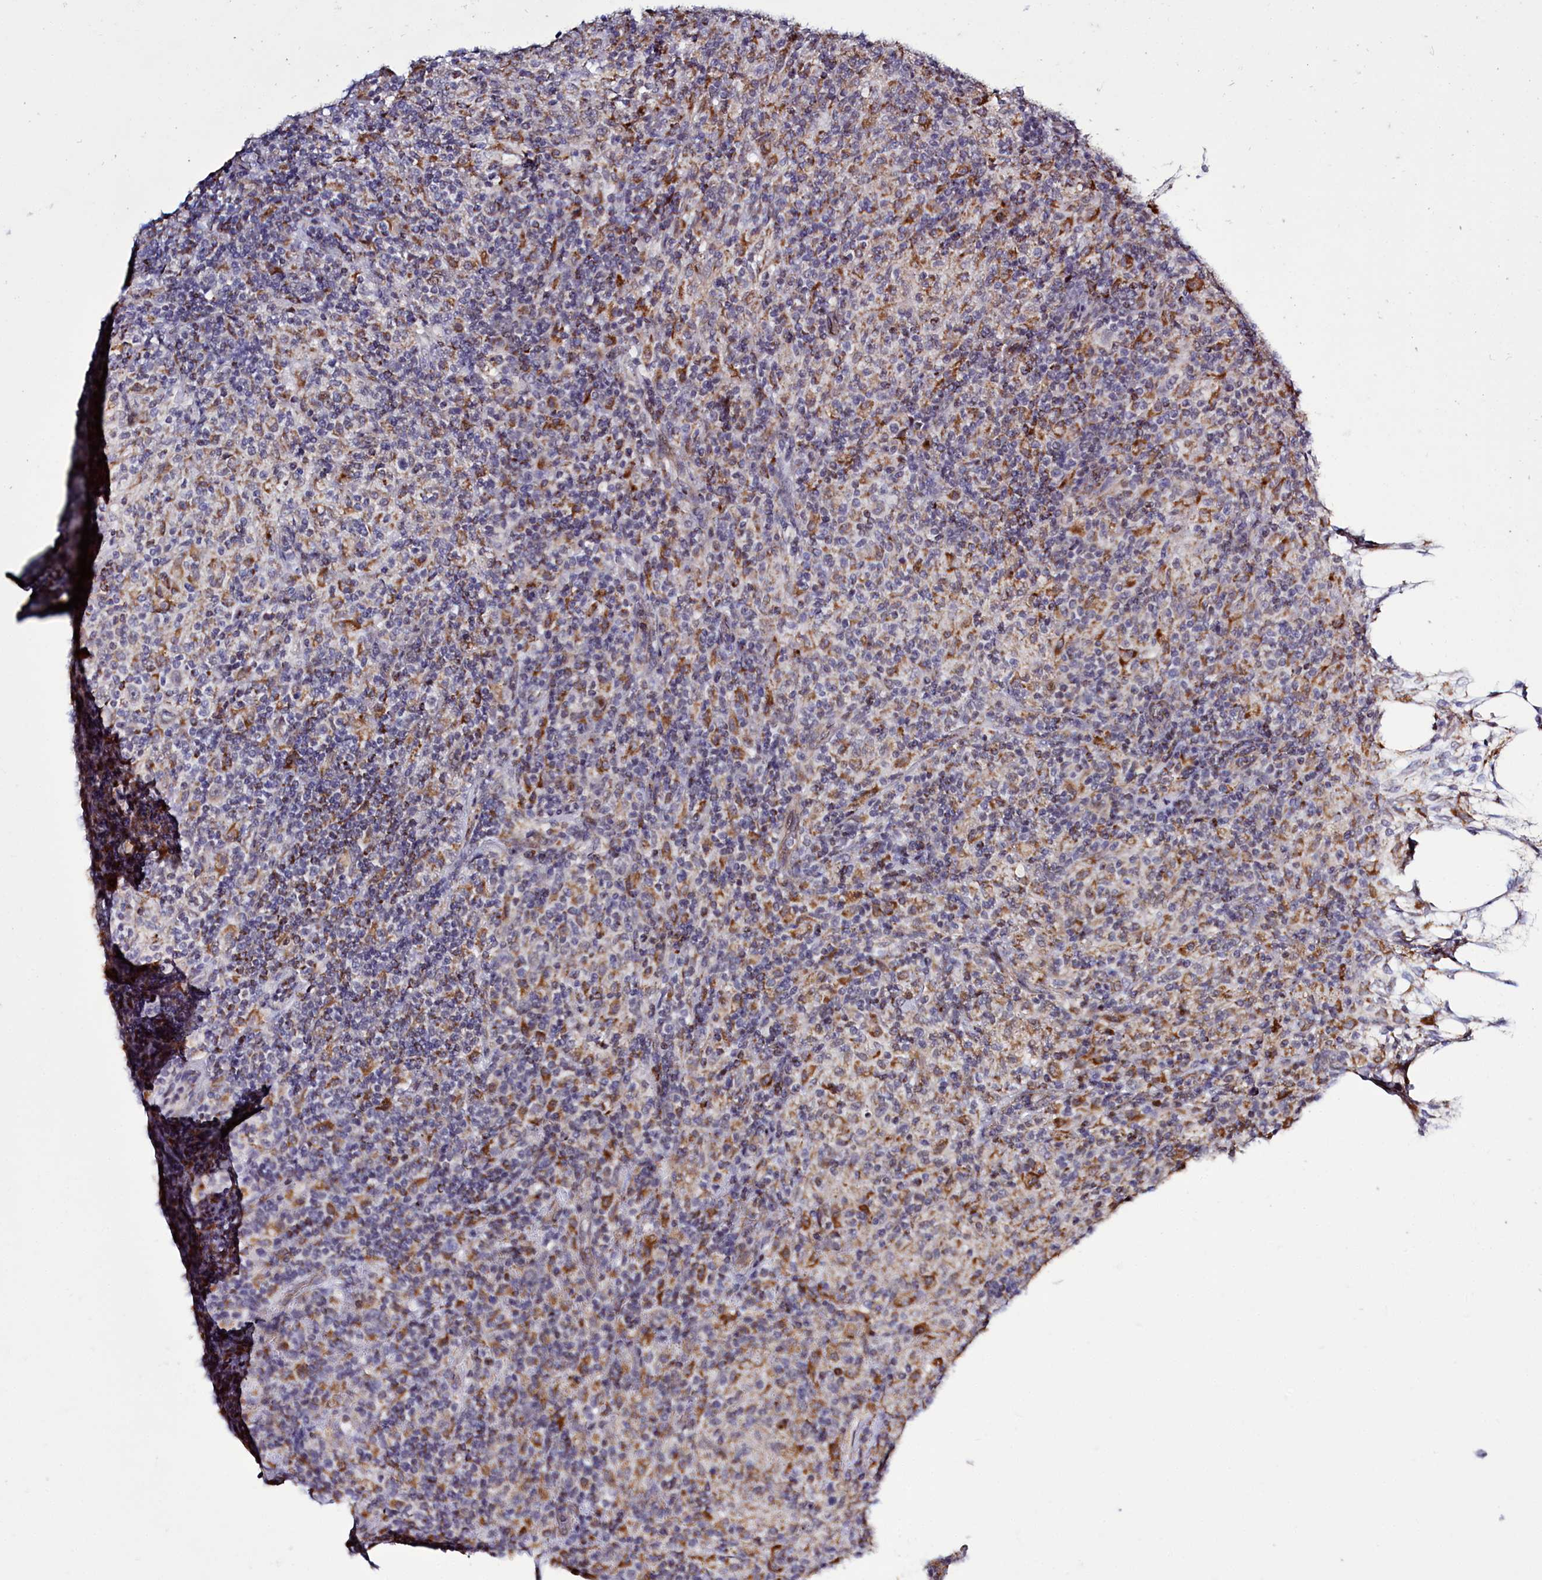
{"staining": {"intensity": "negative", "quantity": "none", "location": "none"}, "tissue": "lymphoma", "cell_type": "Tumor cells", "image_type": "cancer", "snomed": [{"axis": "morphology", "description": "Hodgkin's disease, NOS"}, {"axis": "topography", "description": "Lymph node"}], "caption": "Immunohistochemistry photomicrograph of Hodgkin's disease stained for a protein (brown), which displays no expression in tumor cells.", "gene": "DYNC2H1", "patient": {"sex": "male", "age": 70}}